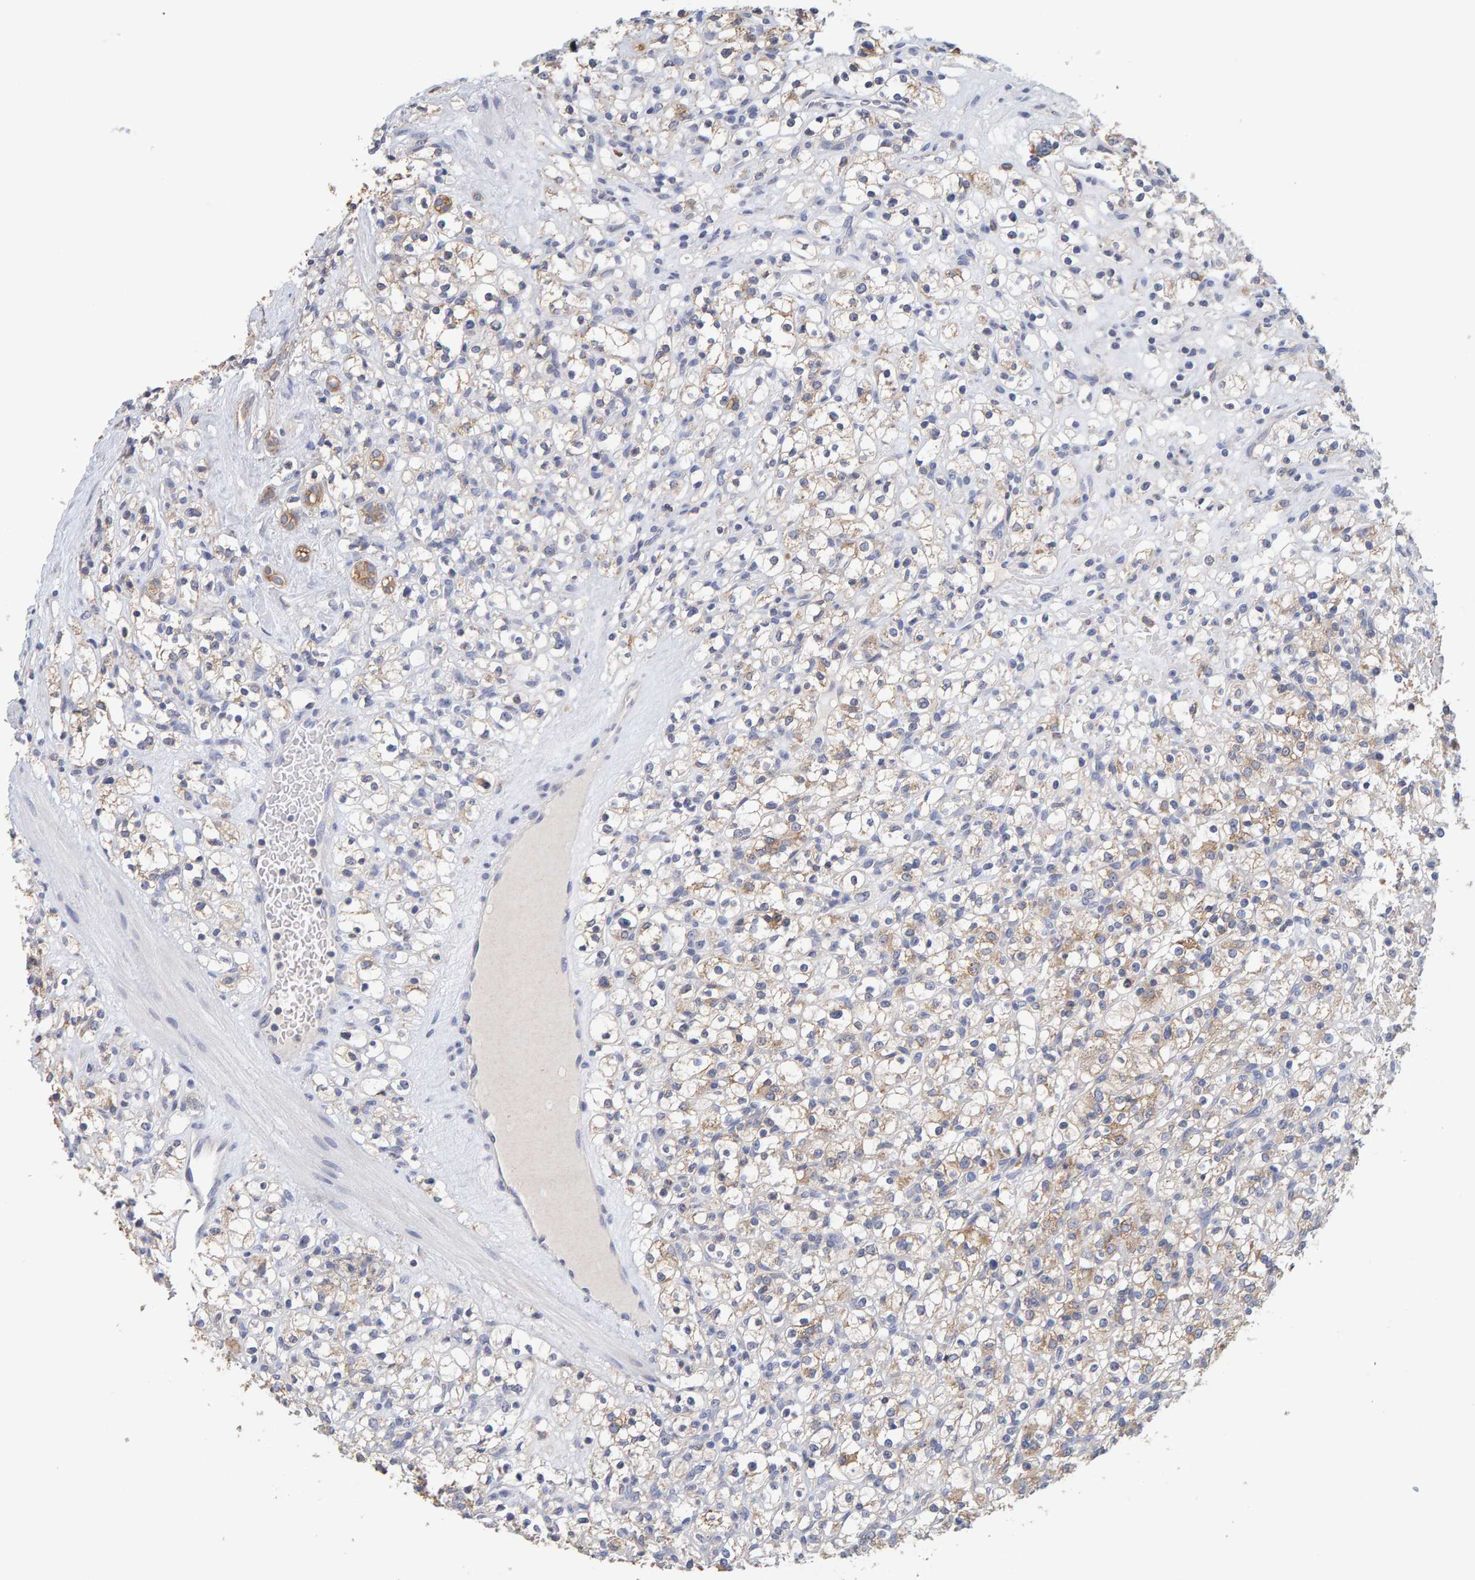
{"staining": {"intensity": "weak", "quantity": "25%-75%", "location": "cytoplasmic/membranous"}, "tissue": "renal cancer", "cell_type": "Tumor cells", "image_type": "cancer", "snomed": [{"axis": "morphology", "description": "Normal tissue, NOS"}, {"axis": "morphology", "description": "Adenocarcinoma, NOS"}, {"axis": "topography", "description": "Kidney"}], "caption": "Protein staining by IHC displays weak cytoplasmic/membranous expression in about 25%-75% of tumor cells in renal adenocarcinoma. The staining is performed using DAB brown chromogen to label protein expression. The nuclei are counter-stained blue using hematoxylin.", "gene": "SGPL1", "patient": {"sex": "female", "age": 72}}